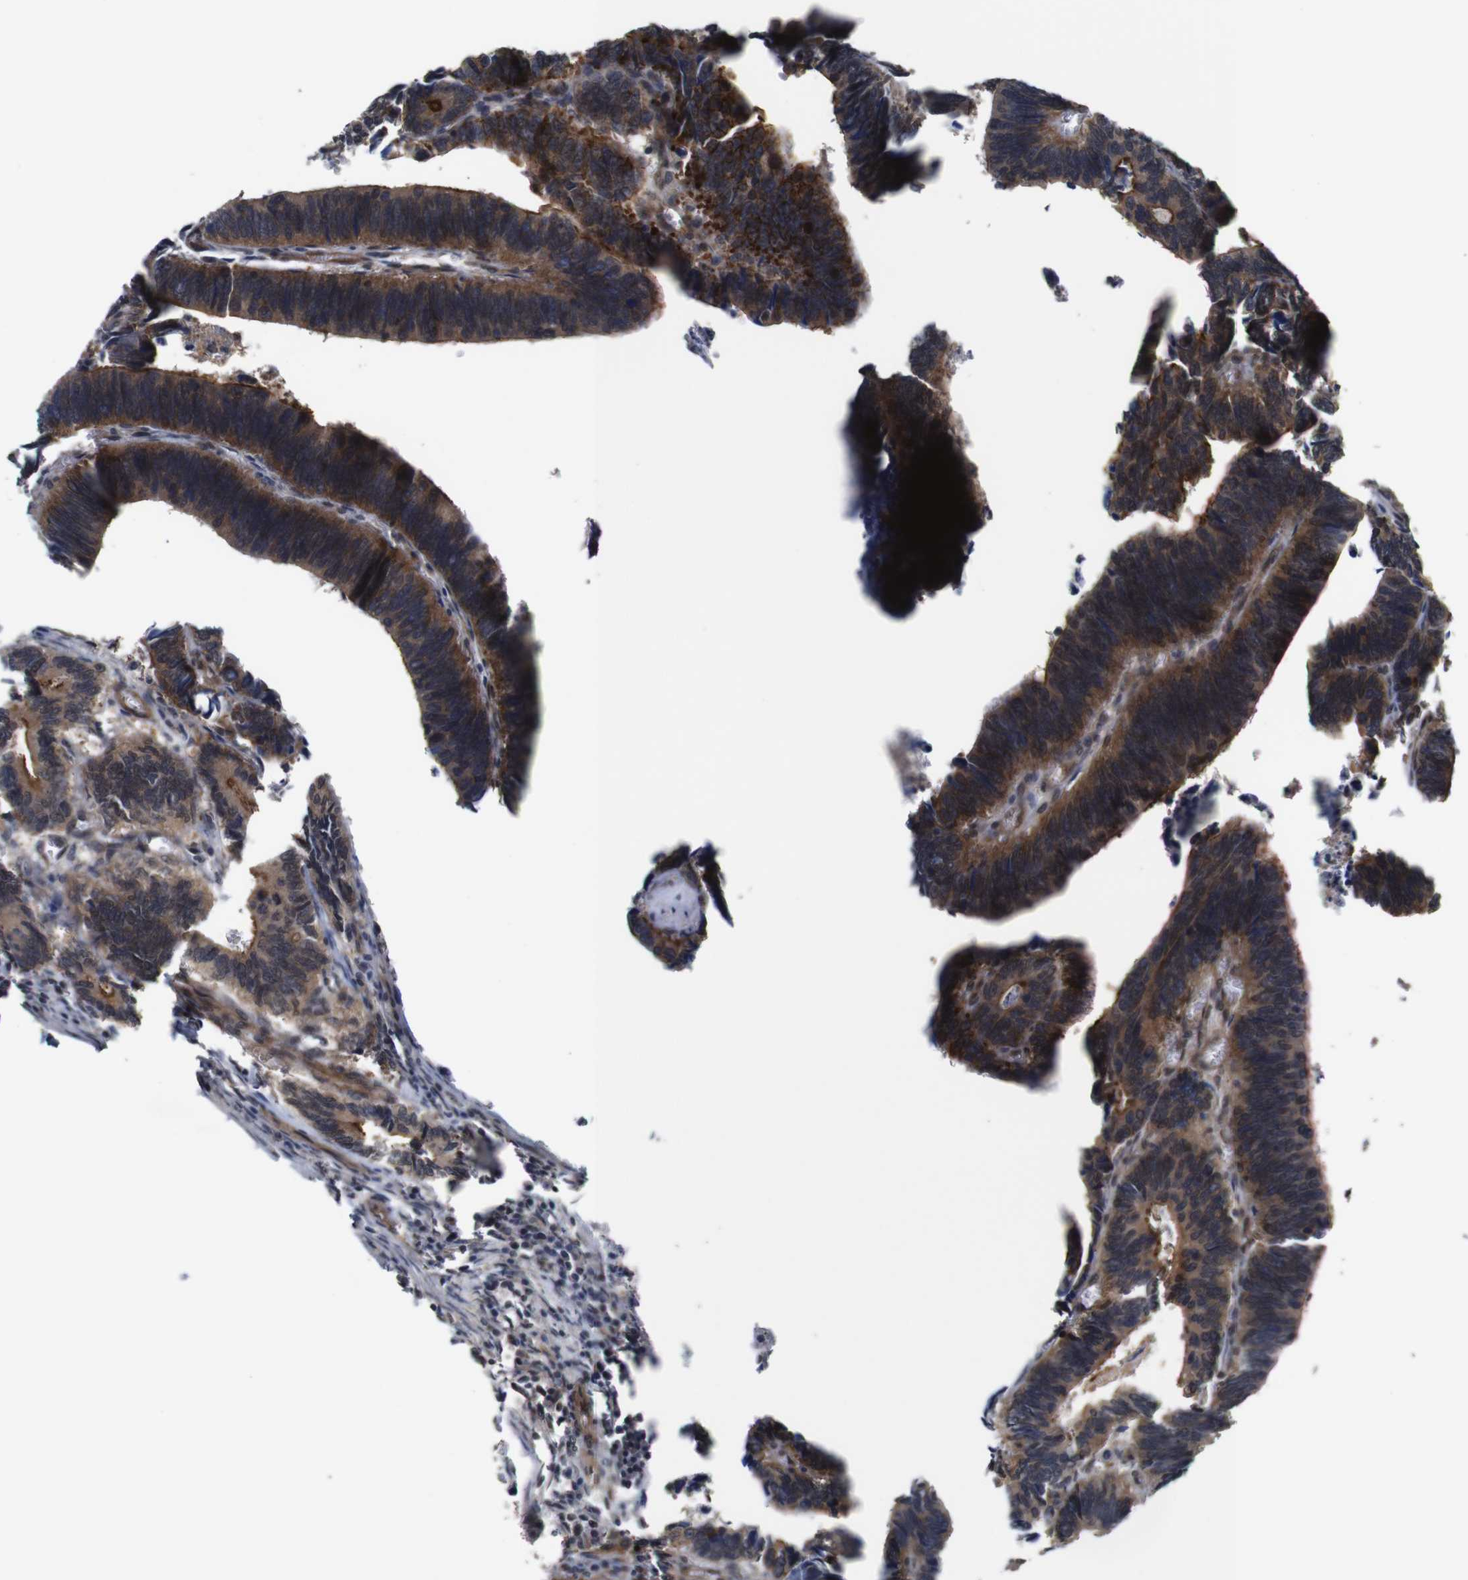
{"staining": {"intensity": "moderate", "quantity": ">75%", "location": "cytoplasmic/membranous"}, "tissue": "colorectal cancer", "cell_type": "Tumor cells", "image_type": "cancer", "snomed": [{"axis": "morphology", "description": "Adenocarcinoma, NOS"}, {"axis": "topography", "description": "Colon"}], "caption": "The micrograph demonstrates immunohistochemical staining of colorectal cancer. There is moderate cytoplasmic/membranous expression is seen in approximately >75% of tumor cells.", "gene": "NANOS1", "patient": {"sex": "male", "age": 72}}